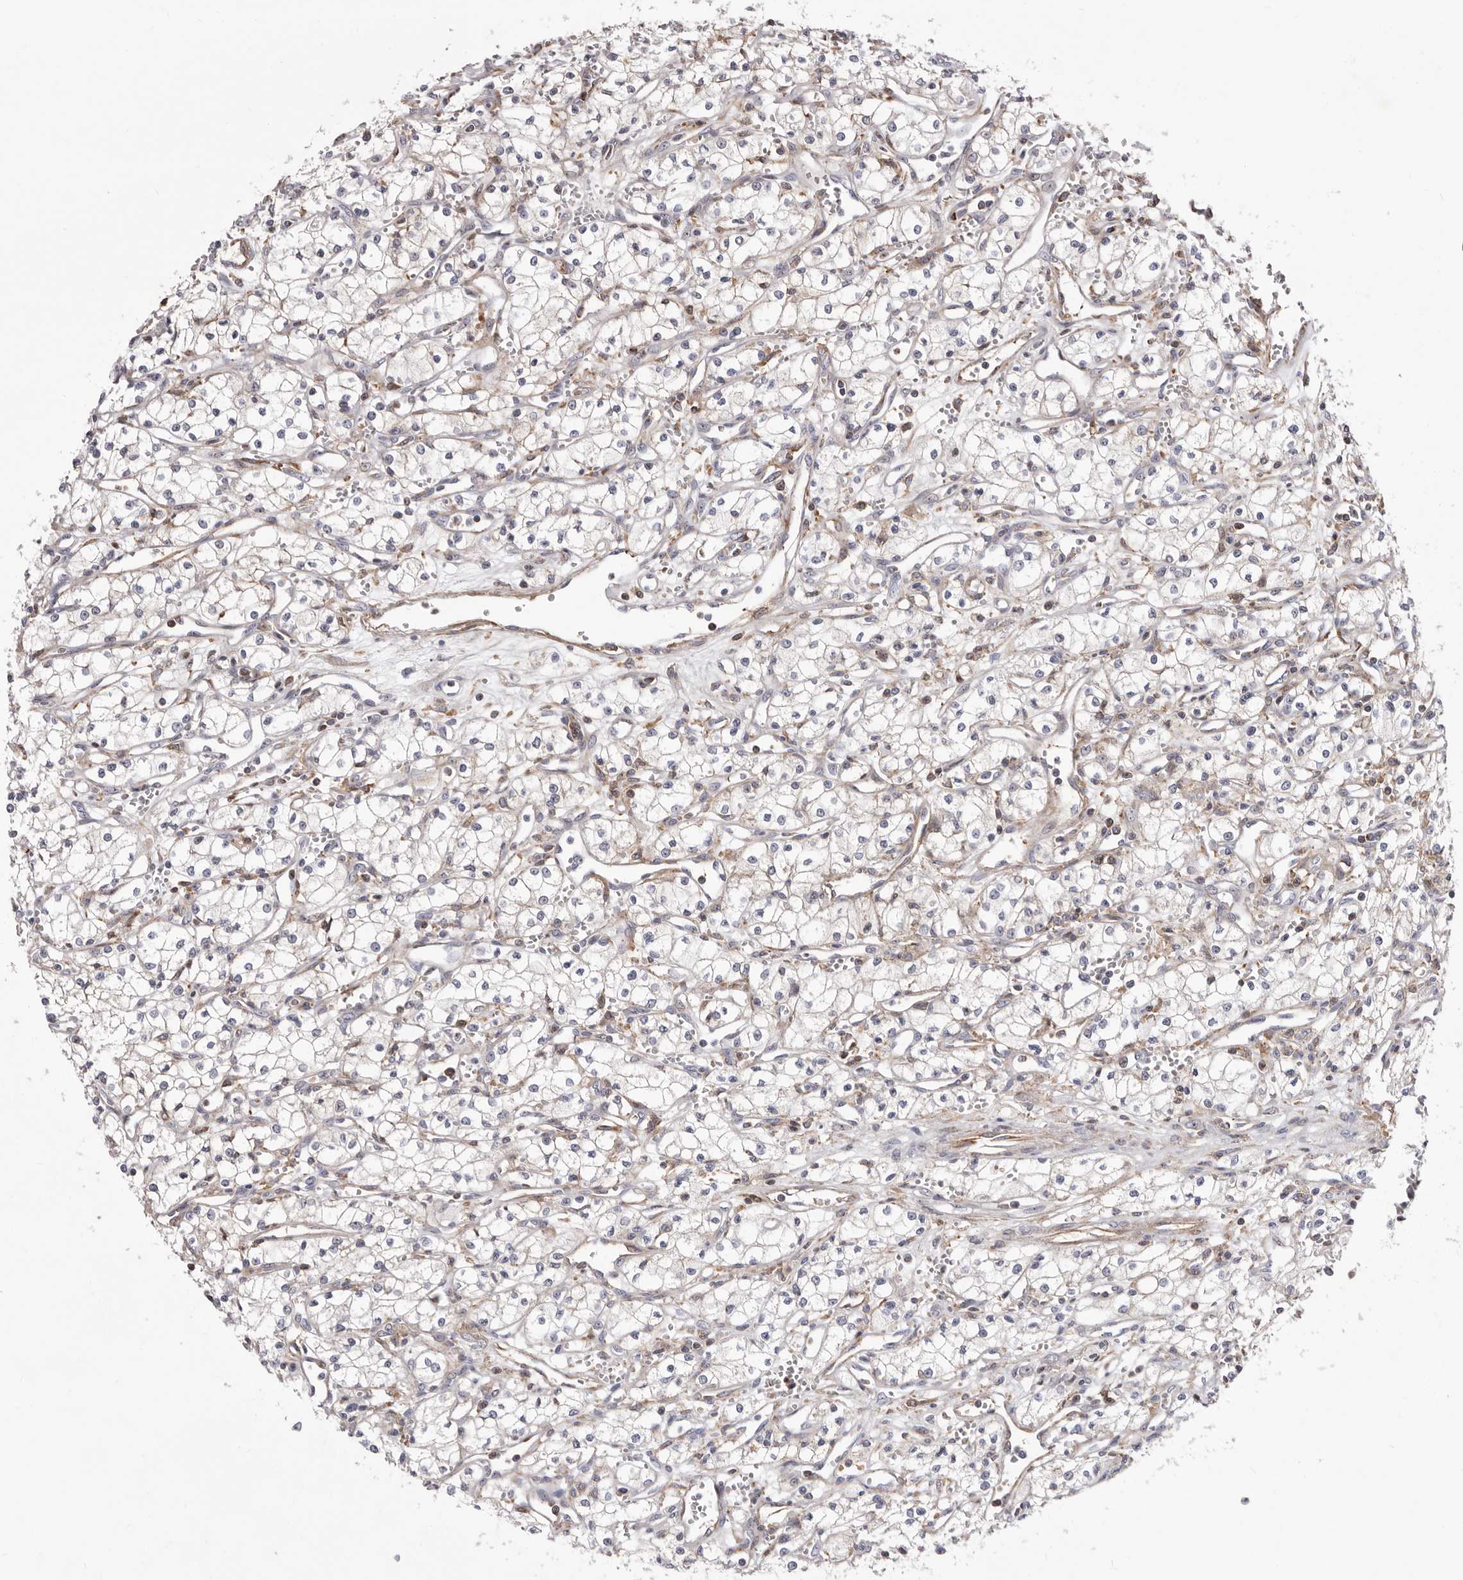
{"staining": {"intensity": "weak", "quantity": "<25%", "location": "cytoplasmic/membranous"}, "tissue": "renal cancer", "cell_type": "Tumor cells", "image_type": "cancer", "snomed": [{"axis": "morphology", "description": "Adenocarcinoma, NOS"}, {"axis": "topography", "description": "Kidney"}], "caption": "Immunohistochemistry (IHC) micrograph of neoplastic tissue: human adenocarcinoma (renal) stained with DAB (3,3'-diaminobenzidine) shows no significant protein staining in tumor cells.", "gene": "NUBPL", "patient": {"sex": "male", "age": 59}}